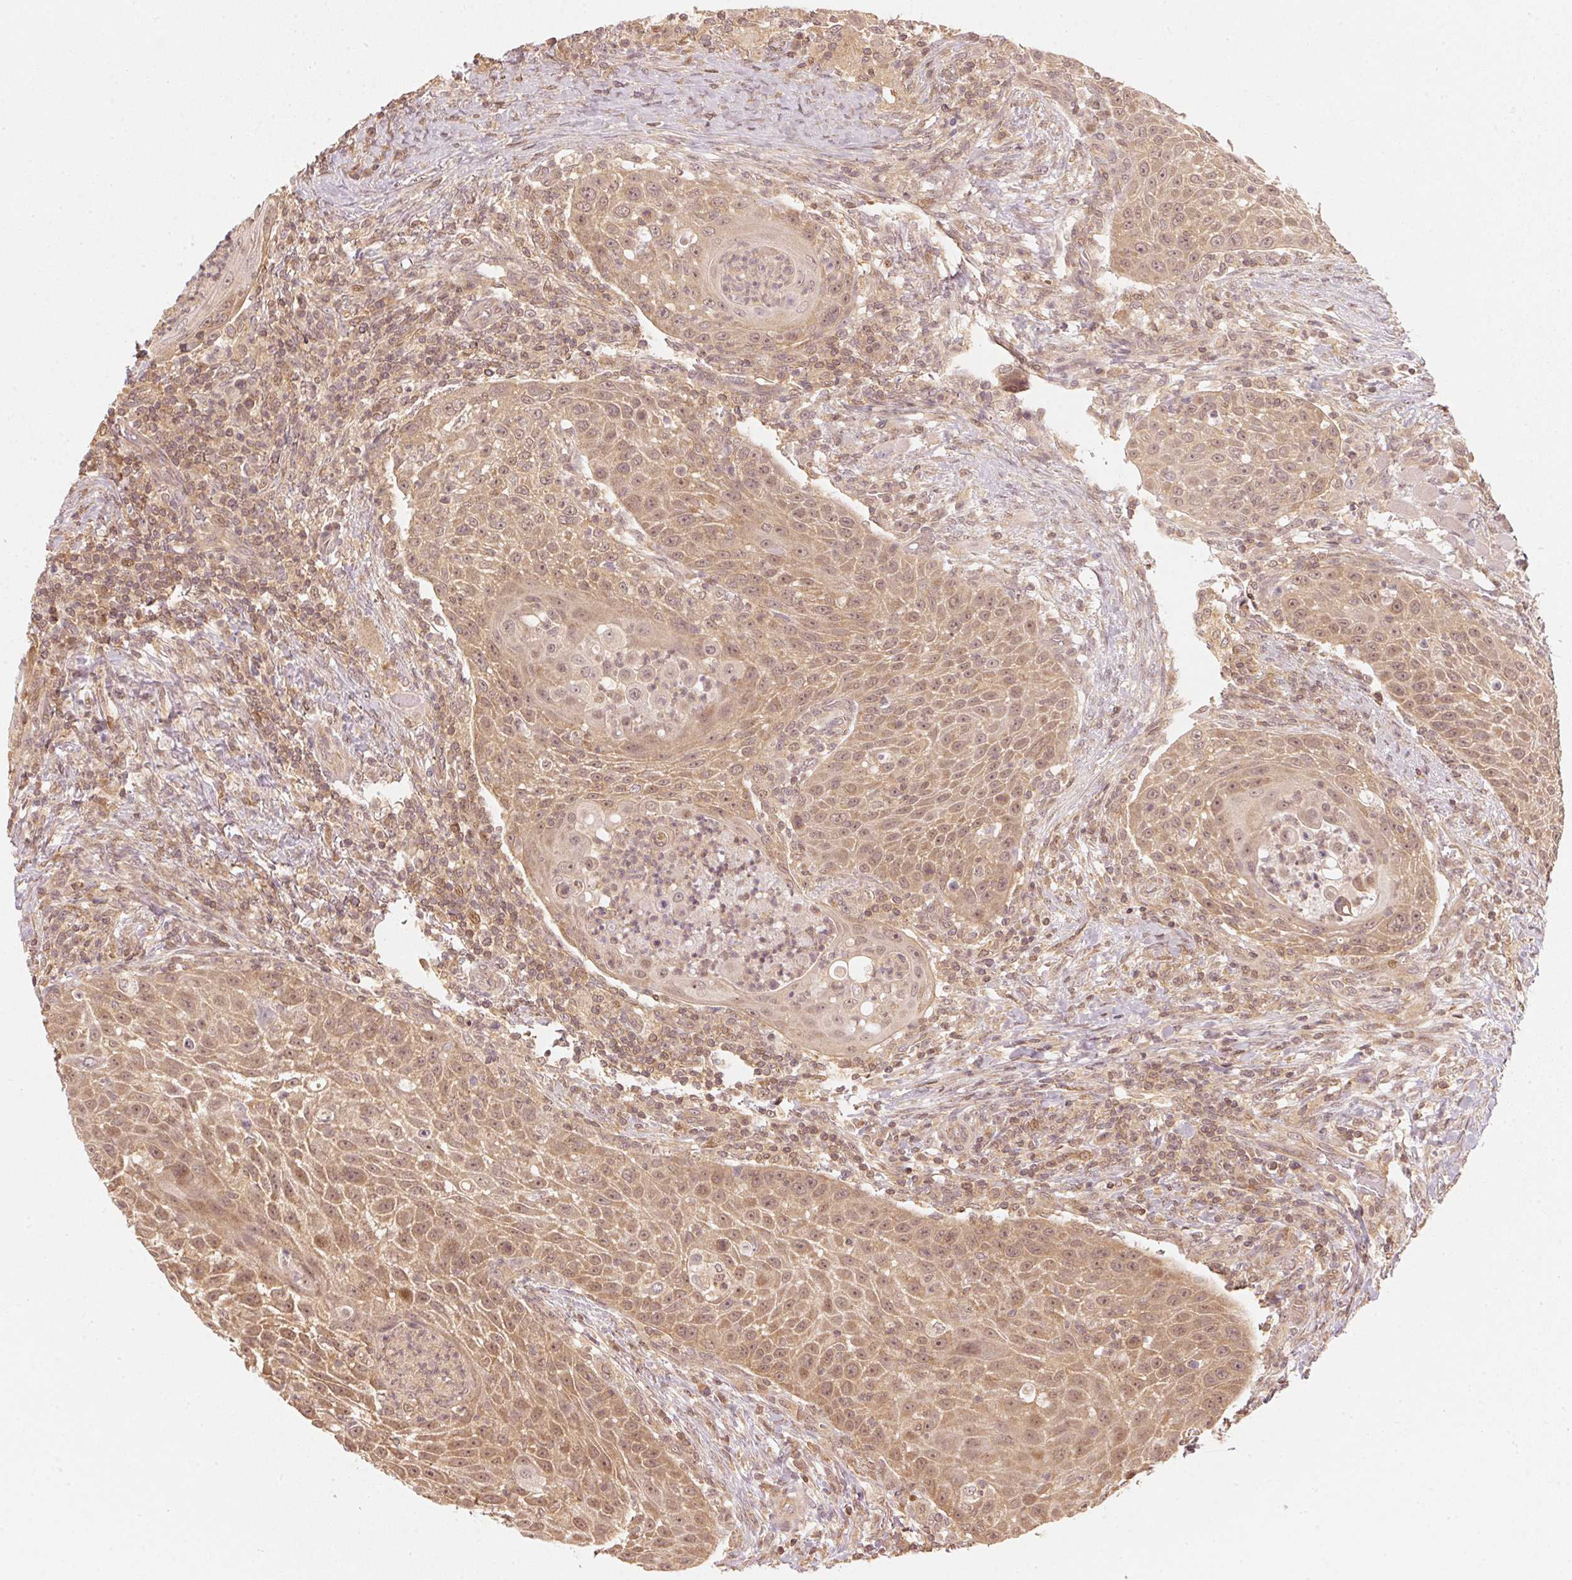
{"staining": {"intensity": "moderate", "quantity": ">75%", "location": "cytoplasmic/membranous,nuclear"}, "tissue": "head and neck cancer", "cell_type": "Tumor cells", "image_type": "cancer", "snomed": [{"axis": "morphology", "description": "Squamous cell carcinoma, NOS"}, {"axis": "topography", "description": "Head-Neck"}], "caption": "High-magnification brightfield microscopy of head and neck cancer stained with DAB (brown) and counterstained with hematoxylin (blue). tumor cells exhibit moderate cytoplasmic/membranous and nuclear staining is present in approximately>75% of cells.", "gene": "UBE2L3", "patient": {"sex": "male", "age": 69}}